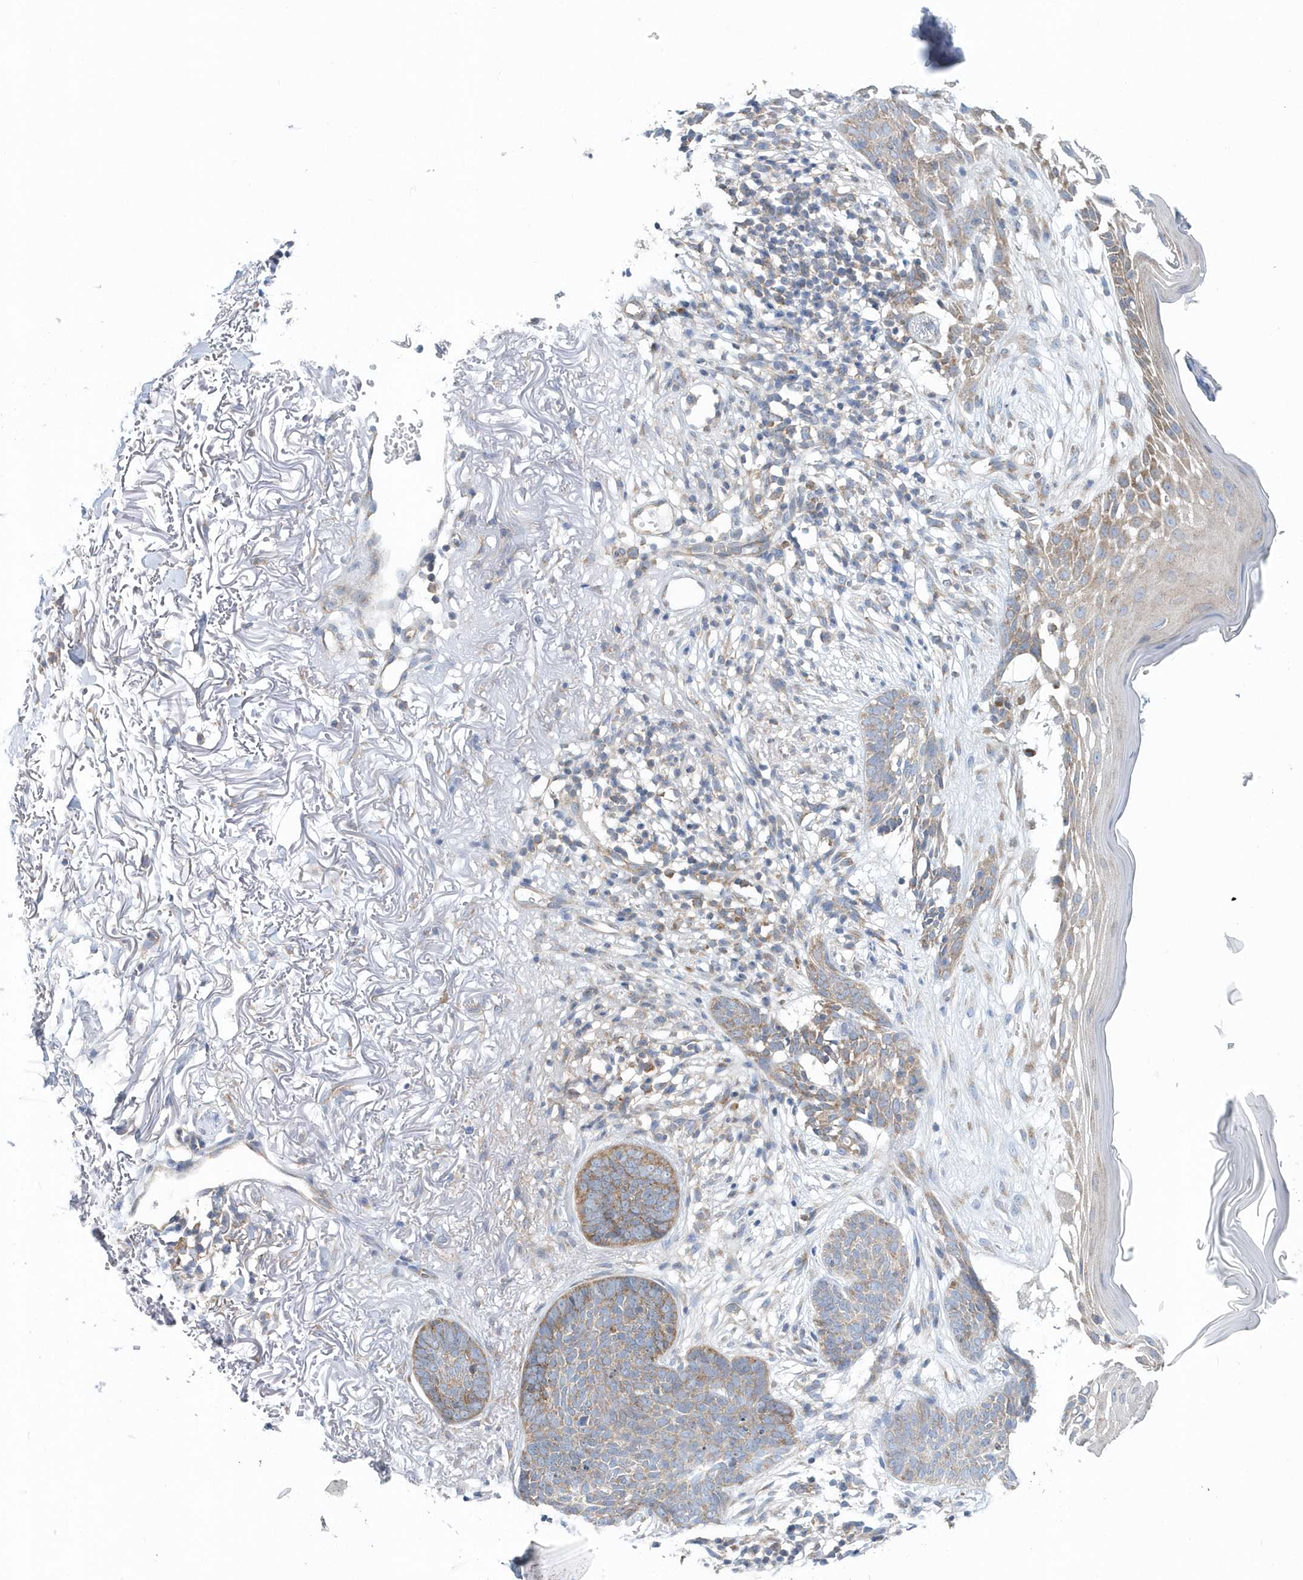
{"staining": {"intensity": "weak", "quantity": ">75%", "location": "cytoplasmic/membranous"}, "tissue": "skin cancer", "cell_type": "Tumor cells", "image_type": "cancer", "snomed": [{"axis": "morphology", "description": "Normal tissue, NOS"}, {"axis": "morphology", "description": "Basal cell carcinoma"}, {"axis": "topography", "description": "Skin"}], "caption": "A micrograph of human skin cancer (basal cell carcinoma) stained for a protein shows weak cytoplasmic/membranous brown staining in tumor cells. The staining was performed using DAB, with brown indicating positive protein expression. Nuclei are stained blue with hematoxylin.", "gene": "EIF3C", "patient": {"sex": "female", "age": 70}}